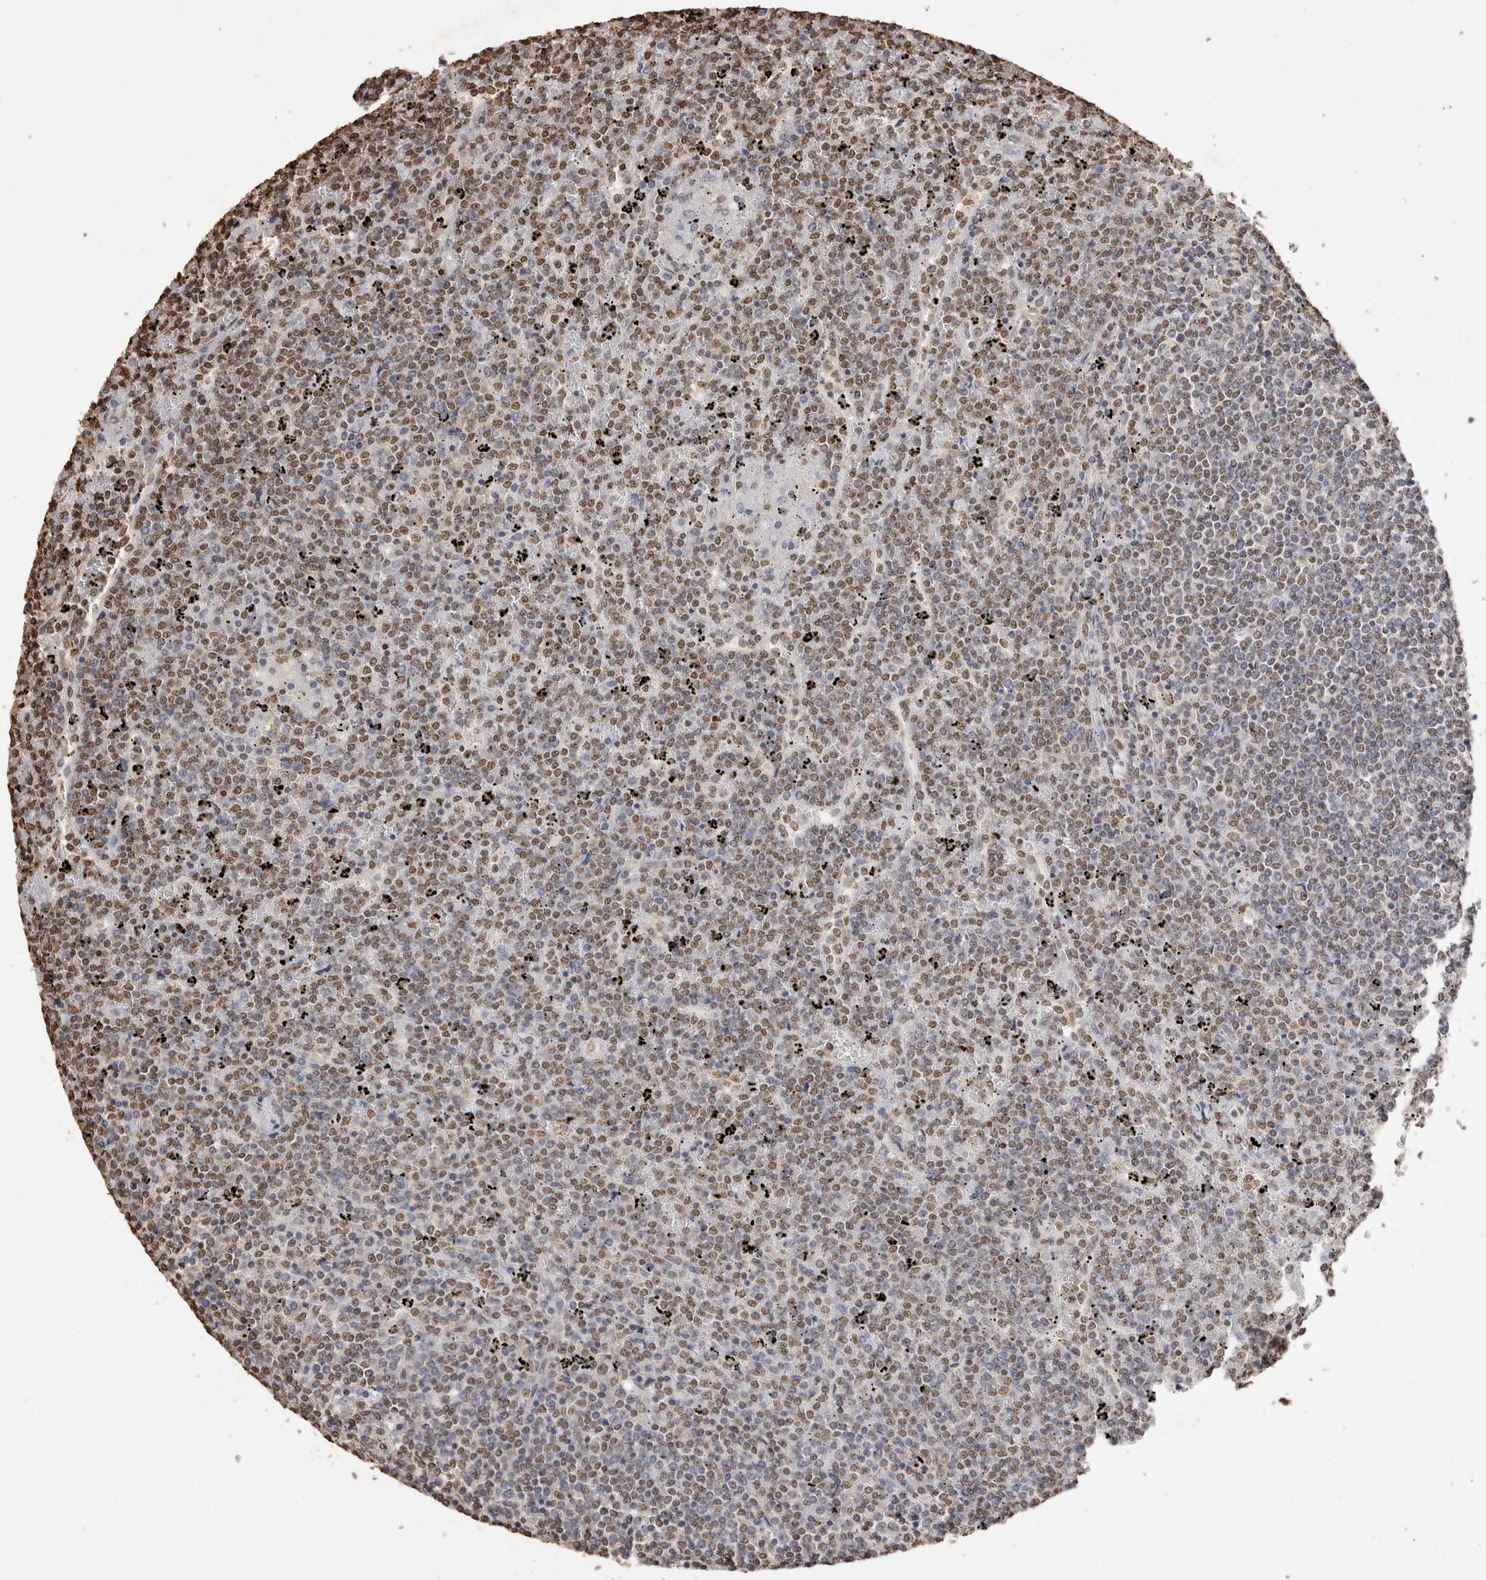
{"staining": {"intensity": "moderate", "quantity": ">75%", "location": "nuclear"}, "tissue": "lymphoma", "cell_type": "Tumor cells", "image_type": "cancer", "snomed": [{"axis": "morphology", "description": "Malignant lymphoma, non-Hodgkin's type, Low grade"}, {"axis": "topography", "description": "Spleen"}], "caption": "Protein analysis of lymphoma tissue displays moderate nuclear expression in about >75% of tumor cells.", "gene": "NTHL1", "patient": {"sex": "female", "age": 19}}